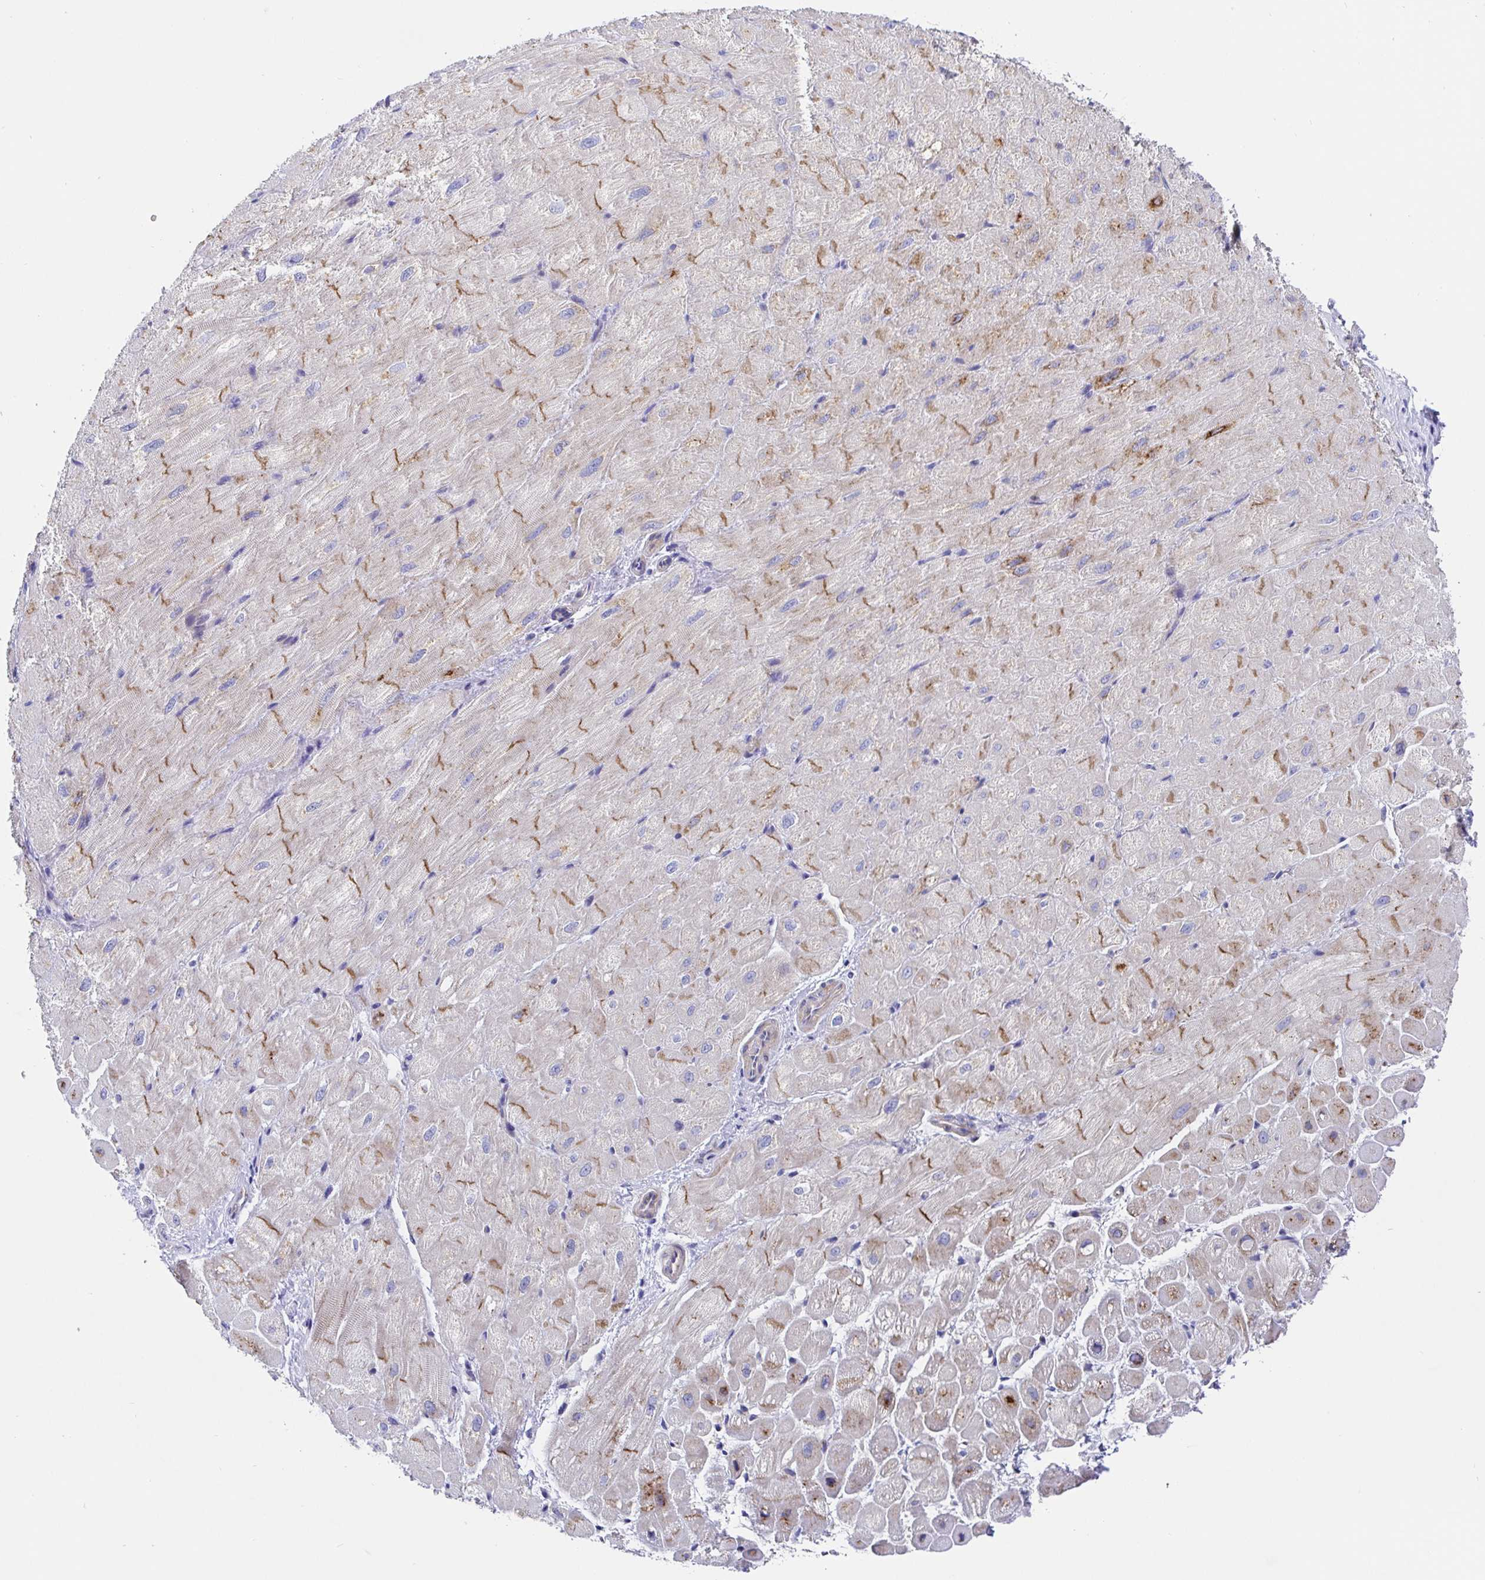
{"staining": {"intensity": "strong", "quantity": "25%-75%", "location": "cytoplasmic/membranous"}, "tissue": "heart muscle", "cell_type": "Cardiomyocytes", "image_type": "normal", "snomed": [{"axis": "morphology", "description": "Normal tissue, NOS"}, {"axis": "topography", "description": "Heart"}], "caption": "DAB (3,3'-diaminobenzidine) immunohistochemical staining of benign human heart muscle reveals strong cytoplasmic/membranous protein staining in approximately 25%-75% of cardiomyocytes. (DAB (3,3'-diaminobenzidine) IHC with brightfield microscopy, high magnification).", "gene": "GOLGA1", "patient": {"sex": "male", "age": 62}}